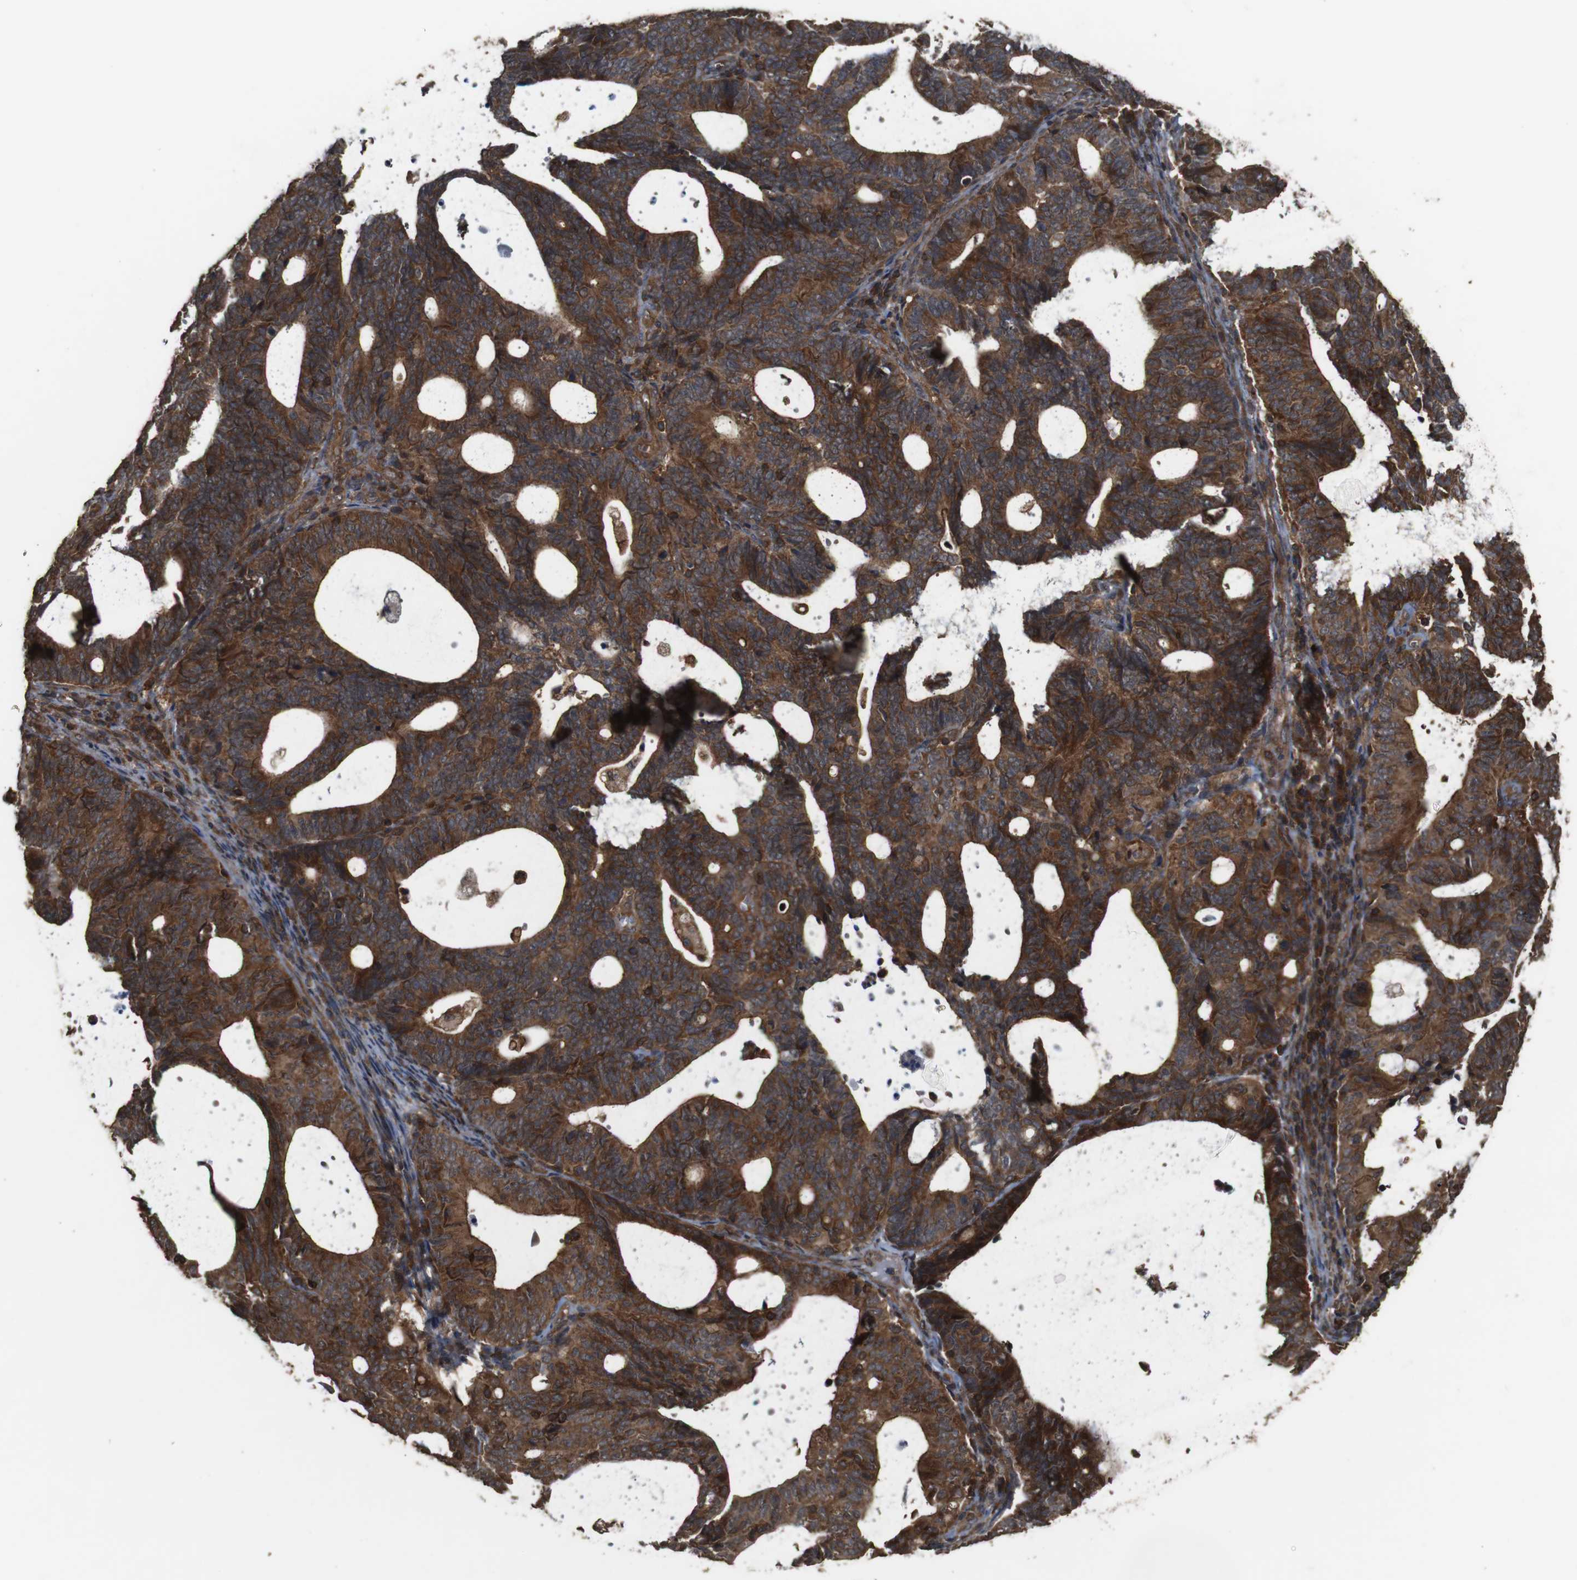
{"staining": {"intensity": "strong", "quantity": ">75%", "location": "cytoplasmic/membranous"}, "tissue": "endometrial cancer", "cell_type": "Tumor cells", "image_type": "cancer", "snomed": [{"axis": "morphology", "description": "Adenocarcinoma, NOS"}, {"axis": "topography", "description": "Uterus"}], "caption": "Protein staining shows strong cytoplasmic/membranous positivity in about >75% of tumor cells in endometrial cancer. The staining was performed using DAB (3,3'-diaminobenzidine), with brown indicating positive protein expression. Nuclei are stained blue with hematoxylin.", "gene": "BAG4", "patient": {"sex": "female", "age": 83}}